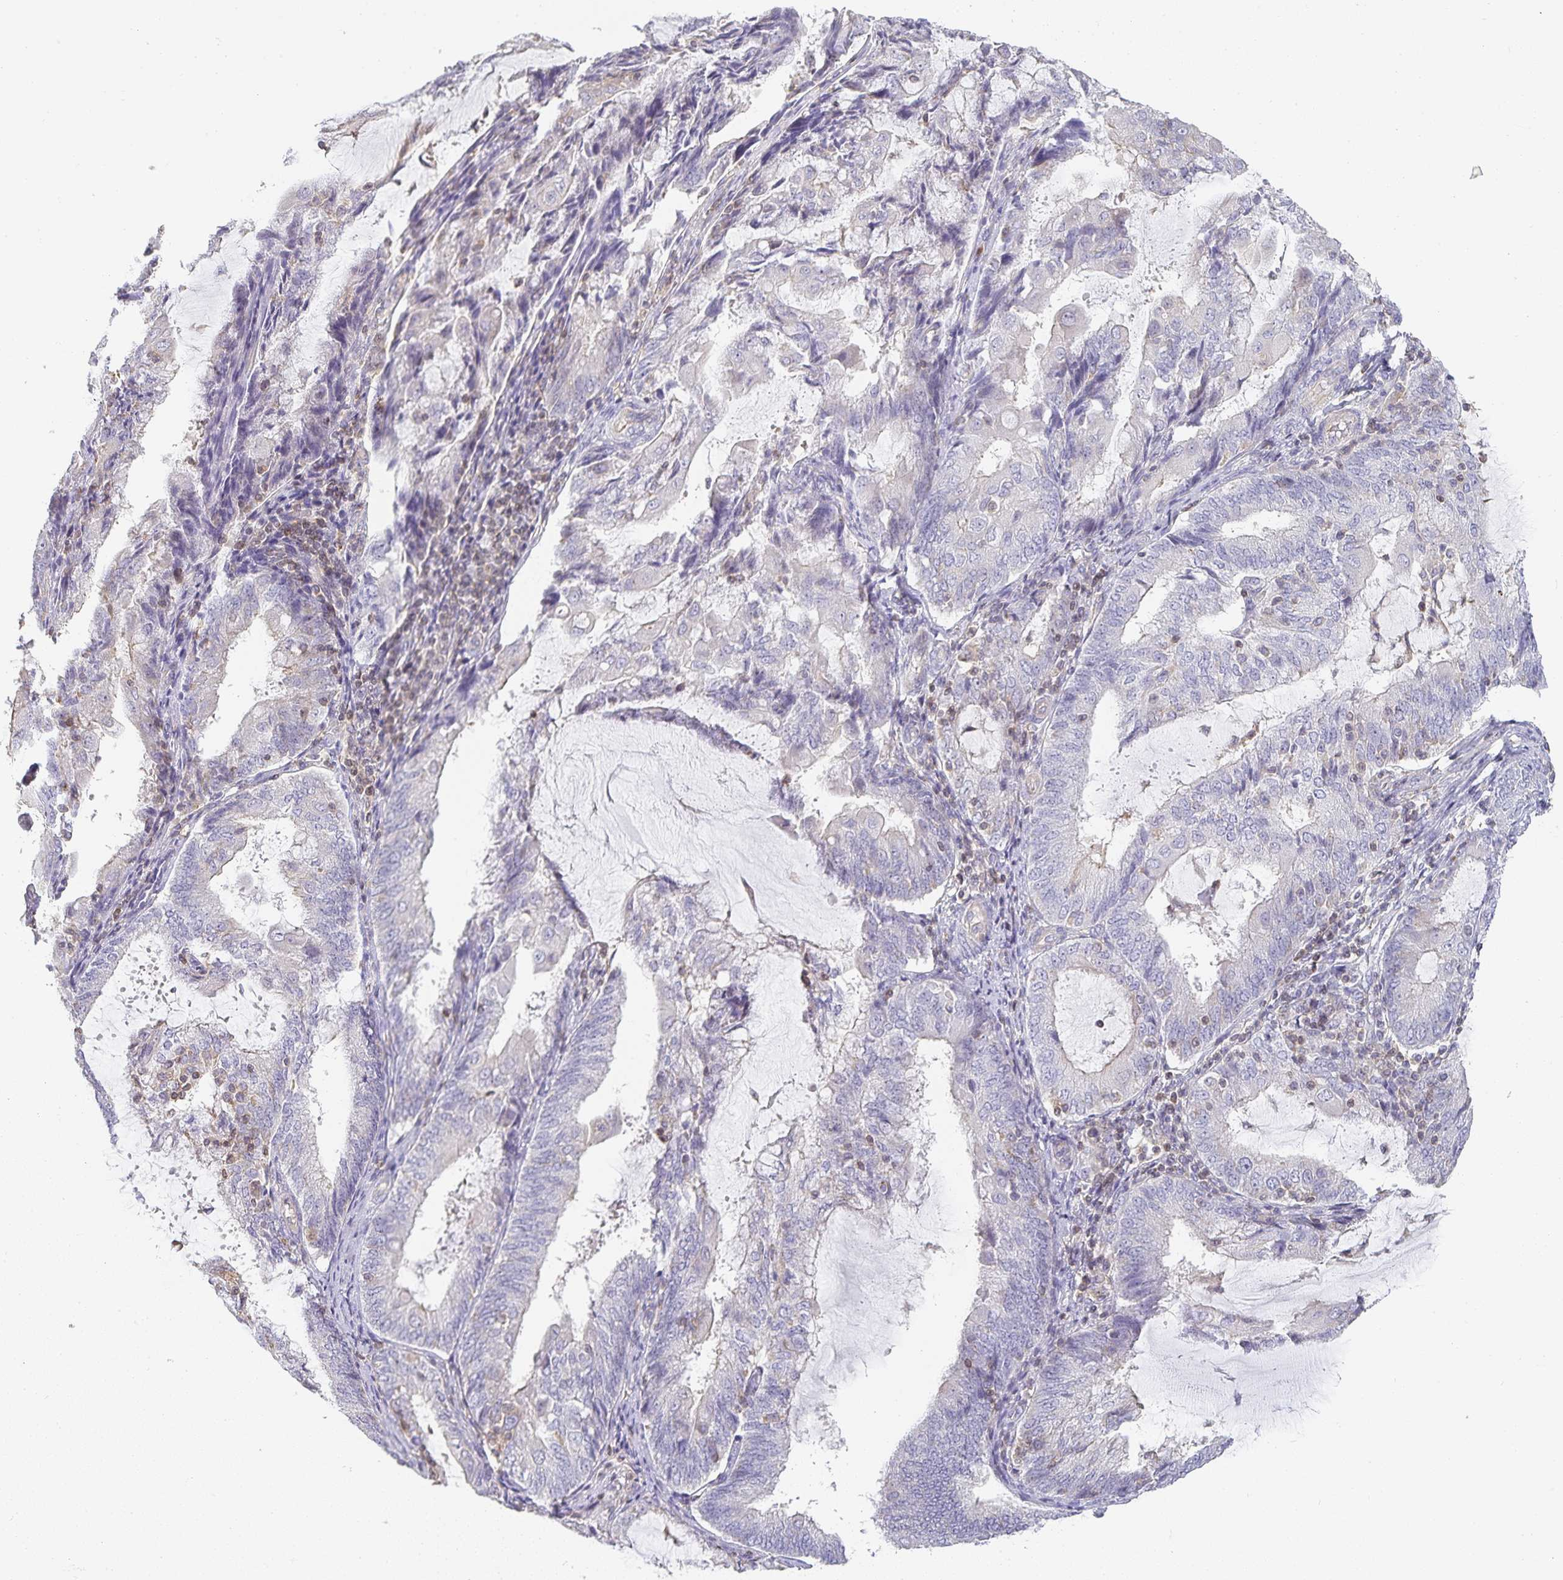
{"staining": {"intensity": "negative", "quantity": "none", "location": "none"}, "tissue": "endometrial cancer", "cell_type": "Tumor cells", "image_type": "cancer", "snomed": [{"axis": "morphology", "description": "Adenocarcinoma, NOS"}, {"axis": "topography", "description": "Endometrium"}], "caption": "Immunohistochemistry photomicrograph of neoplastic tissue: human endometrial cancer stained with DAB (3,3'-diaminobenzidine) reveals no significant protein staining in tumor cells.", "gene": "GATA3", "patient": {"sex": "female", "age": 81}}